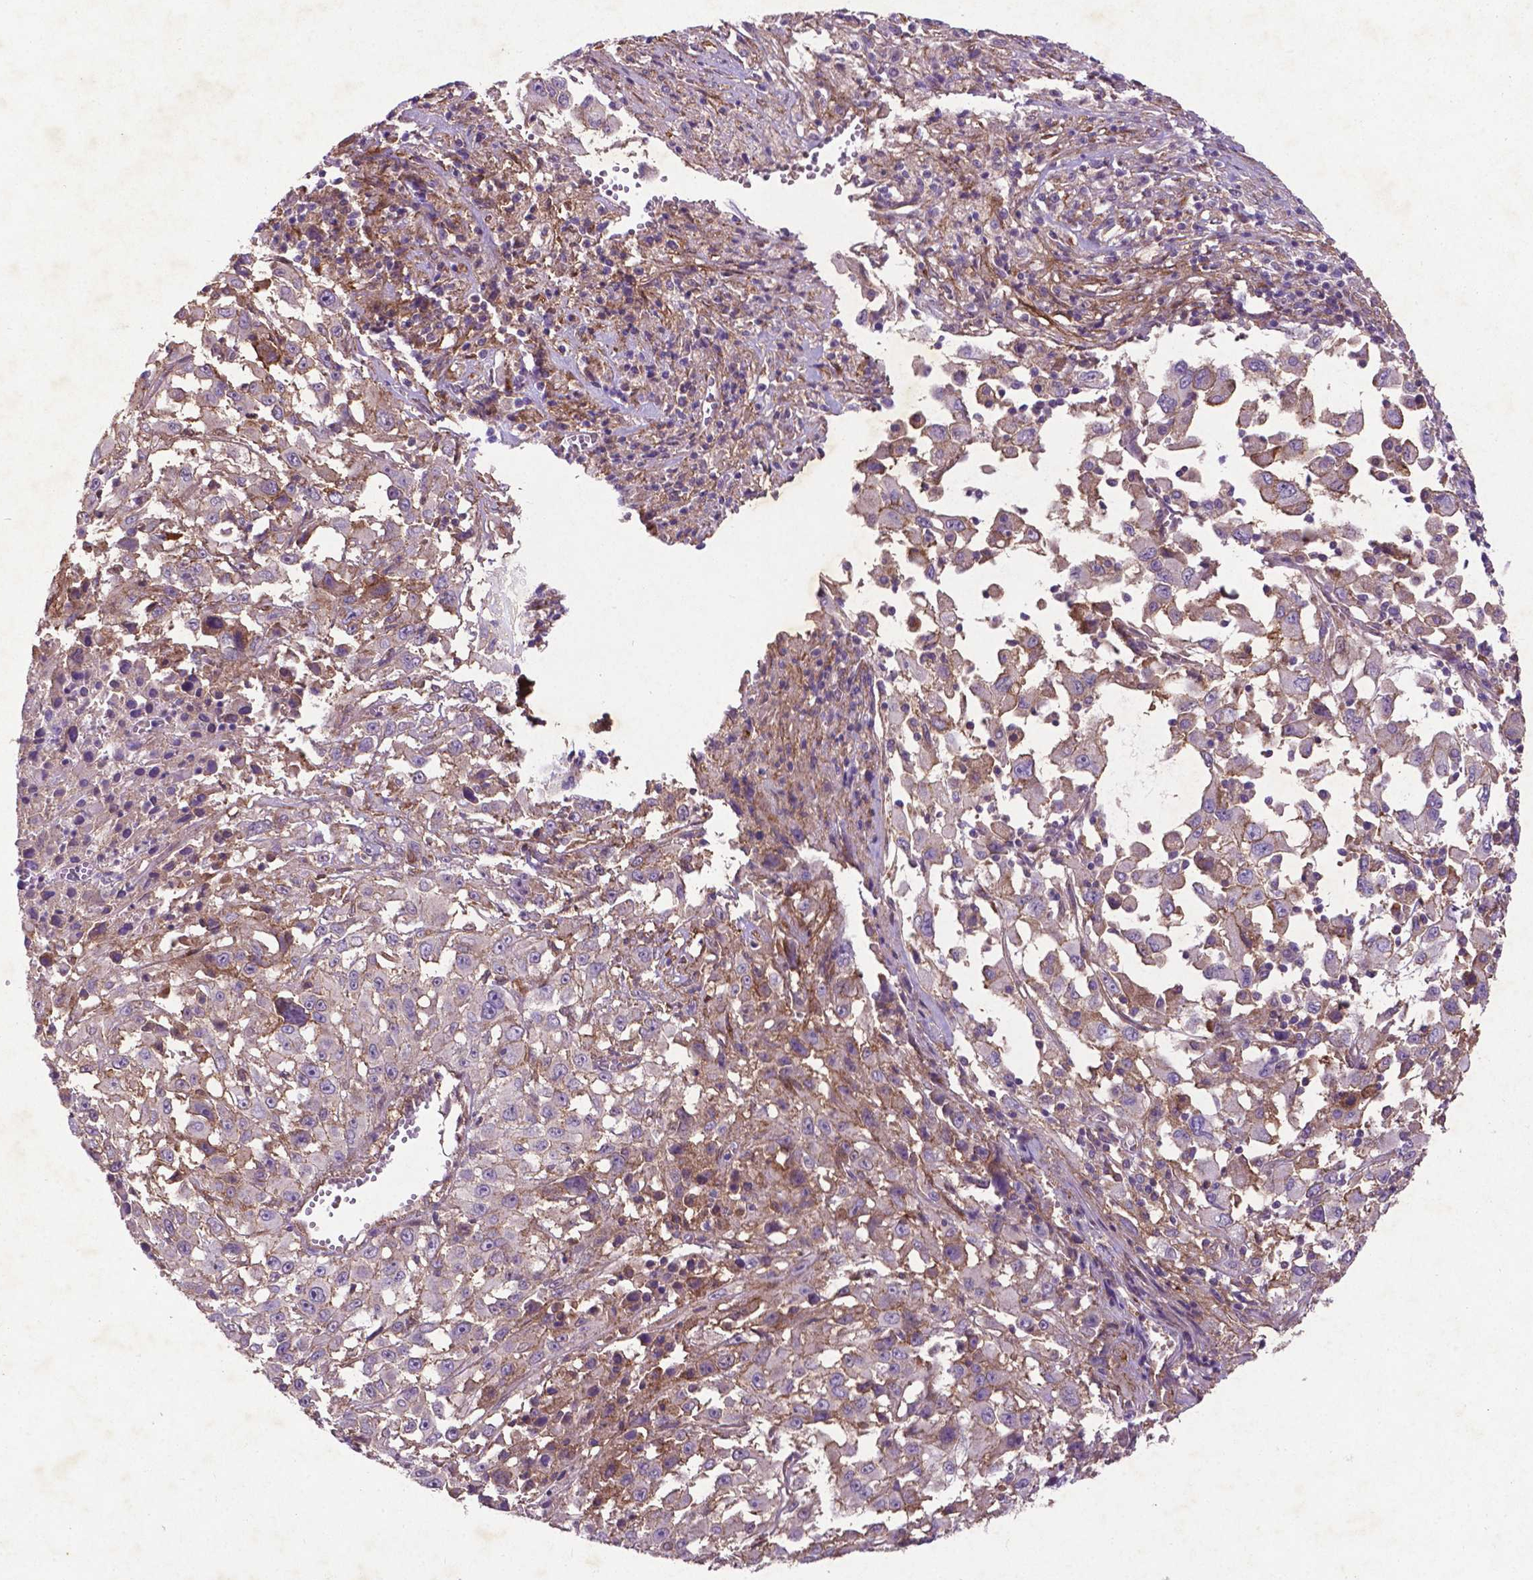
{"staining": {"intensity": "weak", "quantity": "<25%", "location": "cytoplasmic/membranous"}, "tissue": "melanoma", "cell_type": "Tumor cells", "image_type": "cancer", "snomed": [{"axis": "morphology", "description": "Malignant melanoma, Metastatic site"}, {"axis": "topography", "description": "Soft tissue"}], "caption": "This is an immunohistochemistry micrograph of human melanoma. There is no staining in tumor cells.", "gene": "RRAS", "patient": {"sex": "male", "age": 50}}